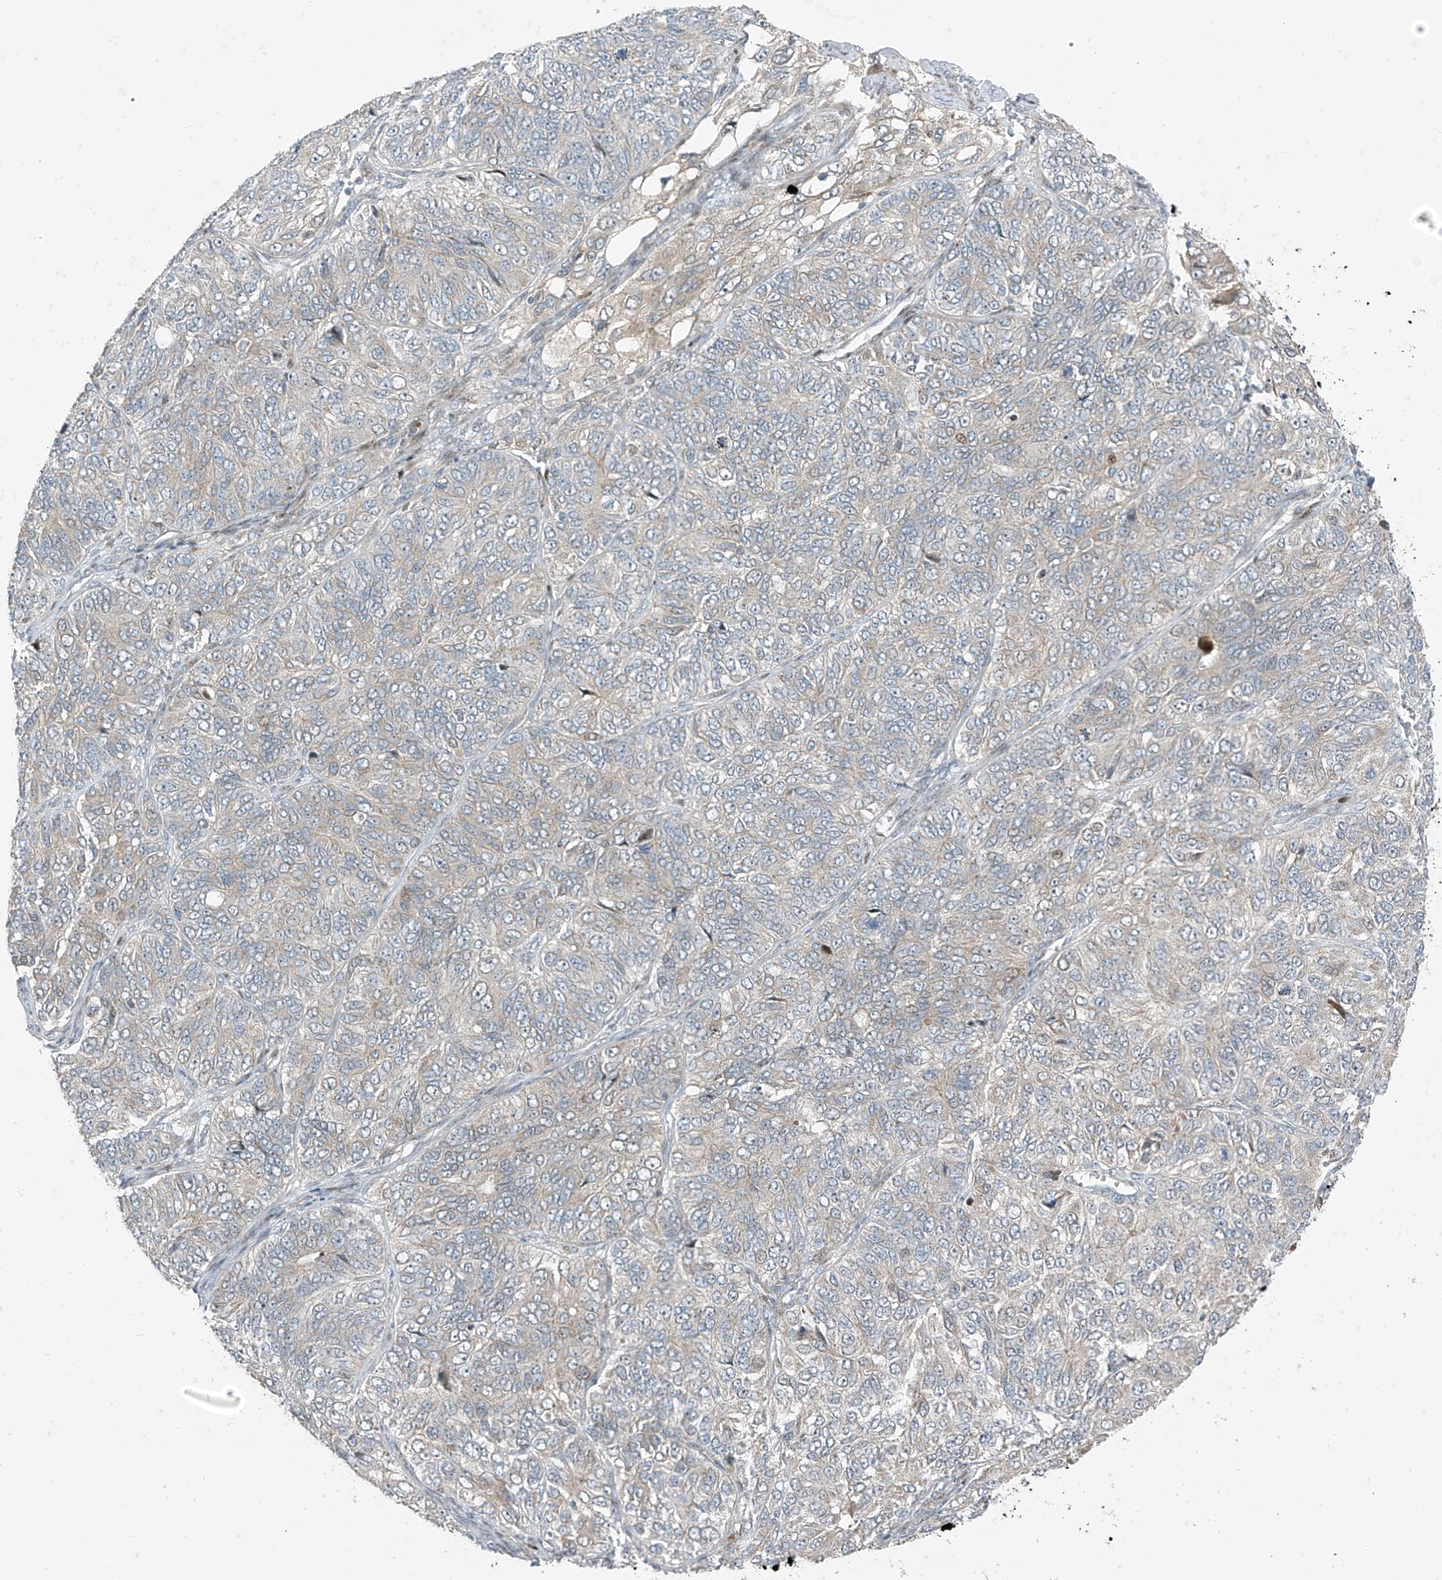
{"staining": {"intensity": "weak", "quantity": "<25%", "location": "cytoplasmic/membranous"}, "tissue": "ovarian cancer", "cell_type": "Tumor cells", "image_type": "cancer", "snomed": [{"axis": "morphology", "description": "Carcinoma, endometroid"}, {"axis": "topography", "description": "Ovary"}], "caption": "A high-resolution image shows IHC staining of ovarian cancer (endometroid carcinoma), which exhibits no significant staining in tumor cells.", "gene": "PPCS", "patient": {"sex": "female", "age": 51}}